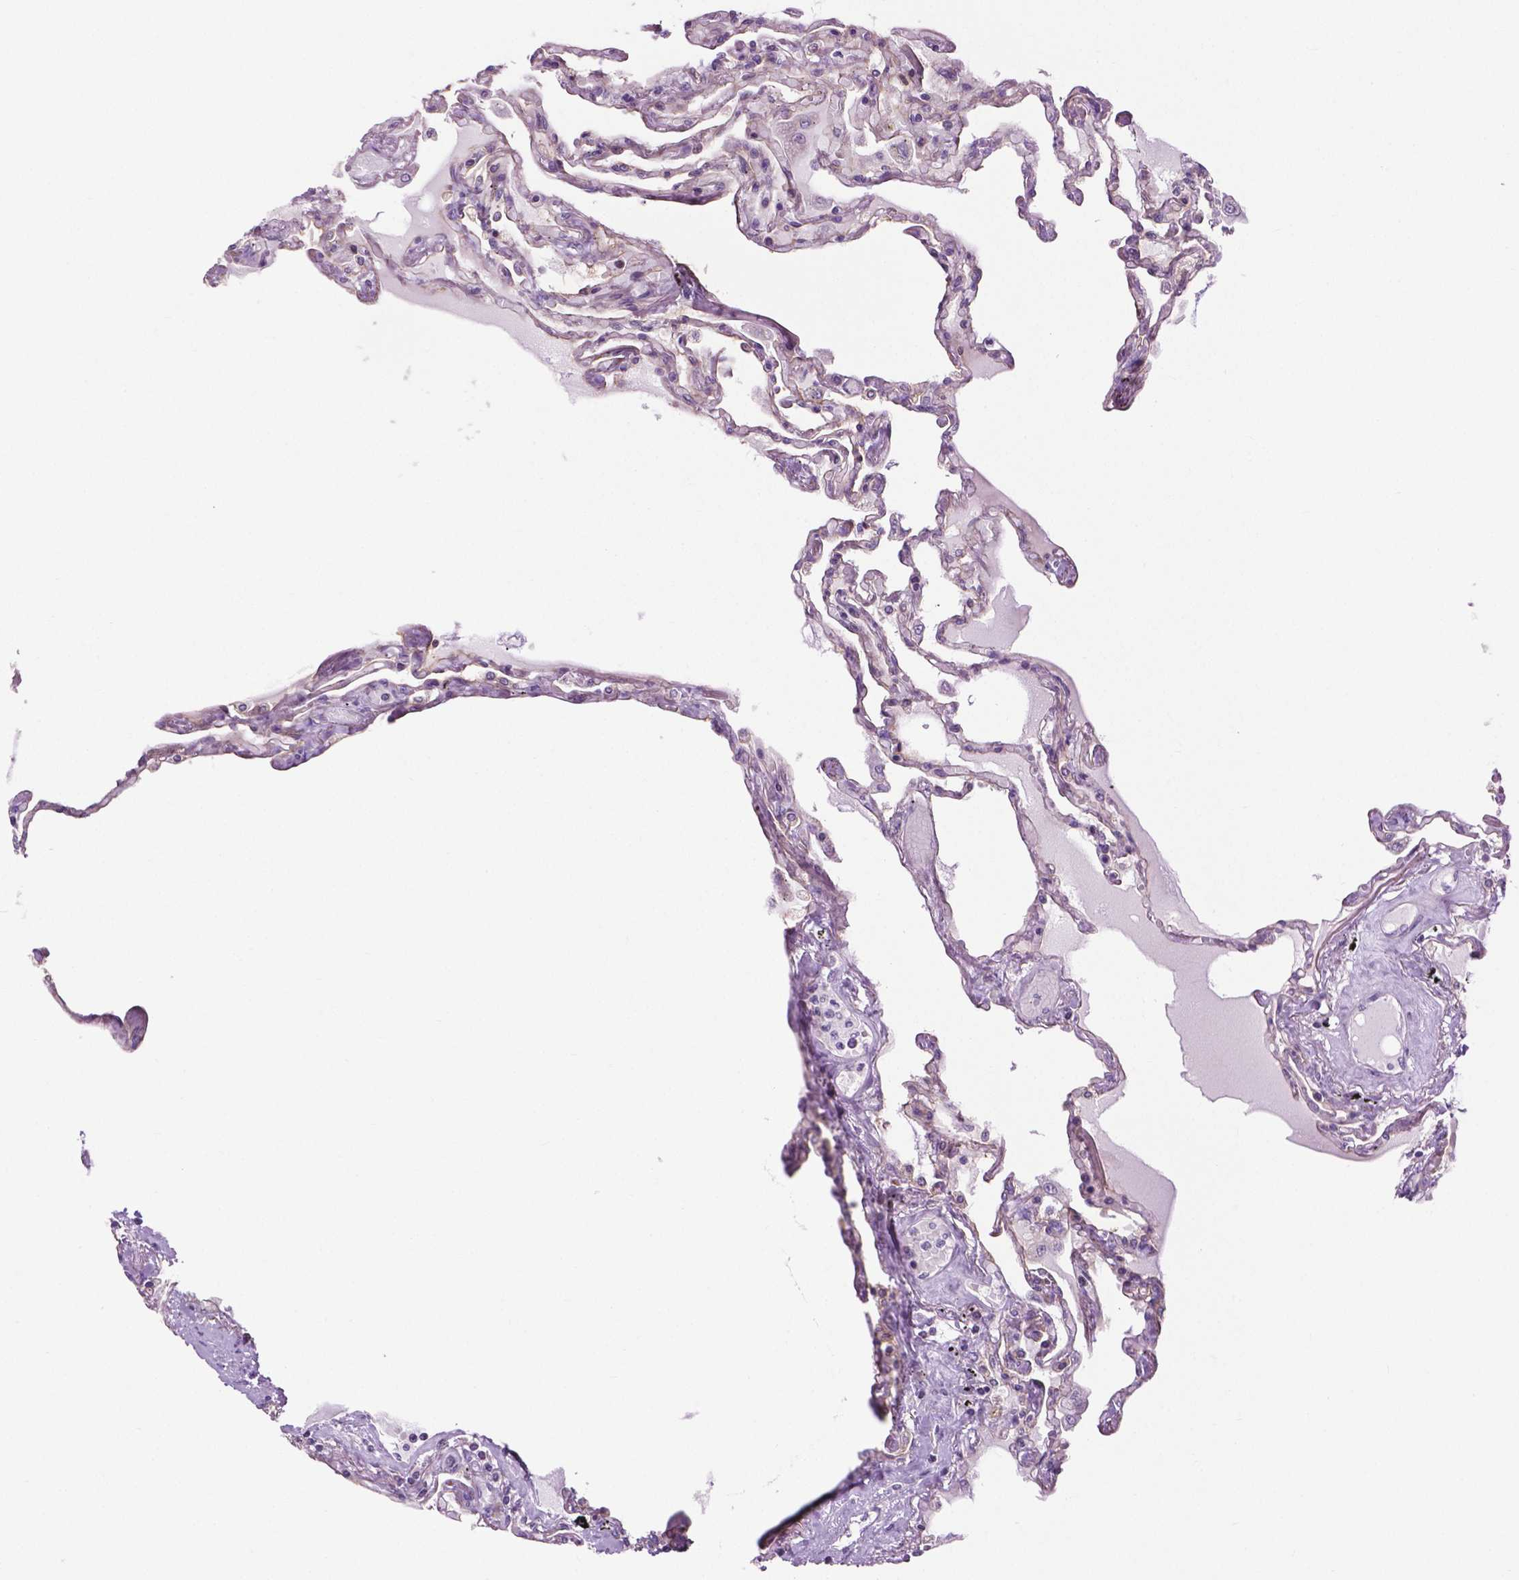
{"staining": {"intensity": "weak", "quantity": "<25%", "location": "cytoplasmic/membranous"}, "tissue": "lung", "cell_type": "Alveolar cells", "image_type": "normal", "snomed": [{"axis": "morphology", "description": "Normal tissue, NOS"}, {"axis": "morphology", "description": "Adenocarcinoma, NOS"}, {"axis": "topography", "description": "Cartilage tissue"}, {"axis": "topography", "description": "Lung"}], "caption": "A photomicrograph of lung stained for a protein reveals no brown staining in alveolar cells. Brightfield microscopy of immunohistochemistry stained with DAB (3,3'-diaminobenzidine) (brown) and hematoxylin (blue), captured at high magnification.", "gene": "MZT1", "patient": {"sex": "female", "age": 67}}